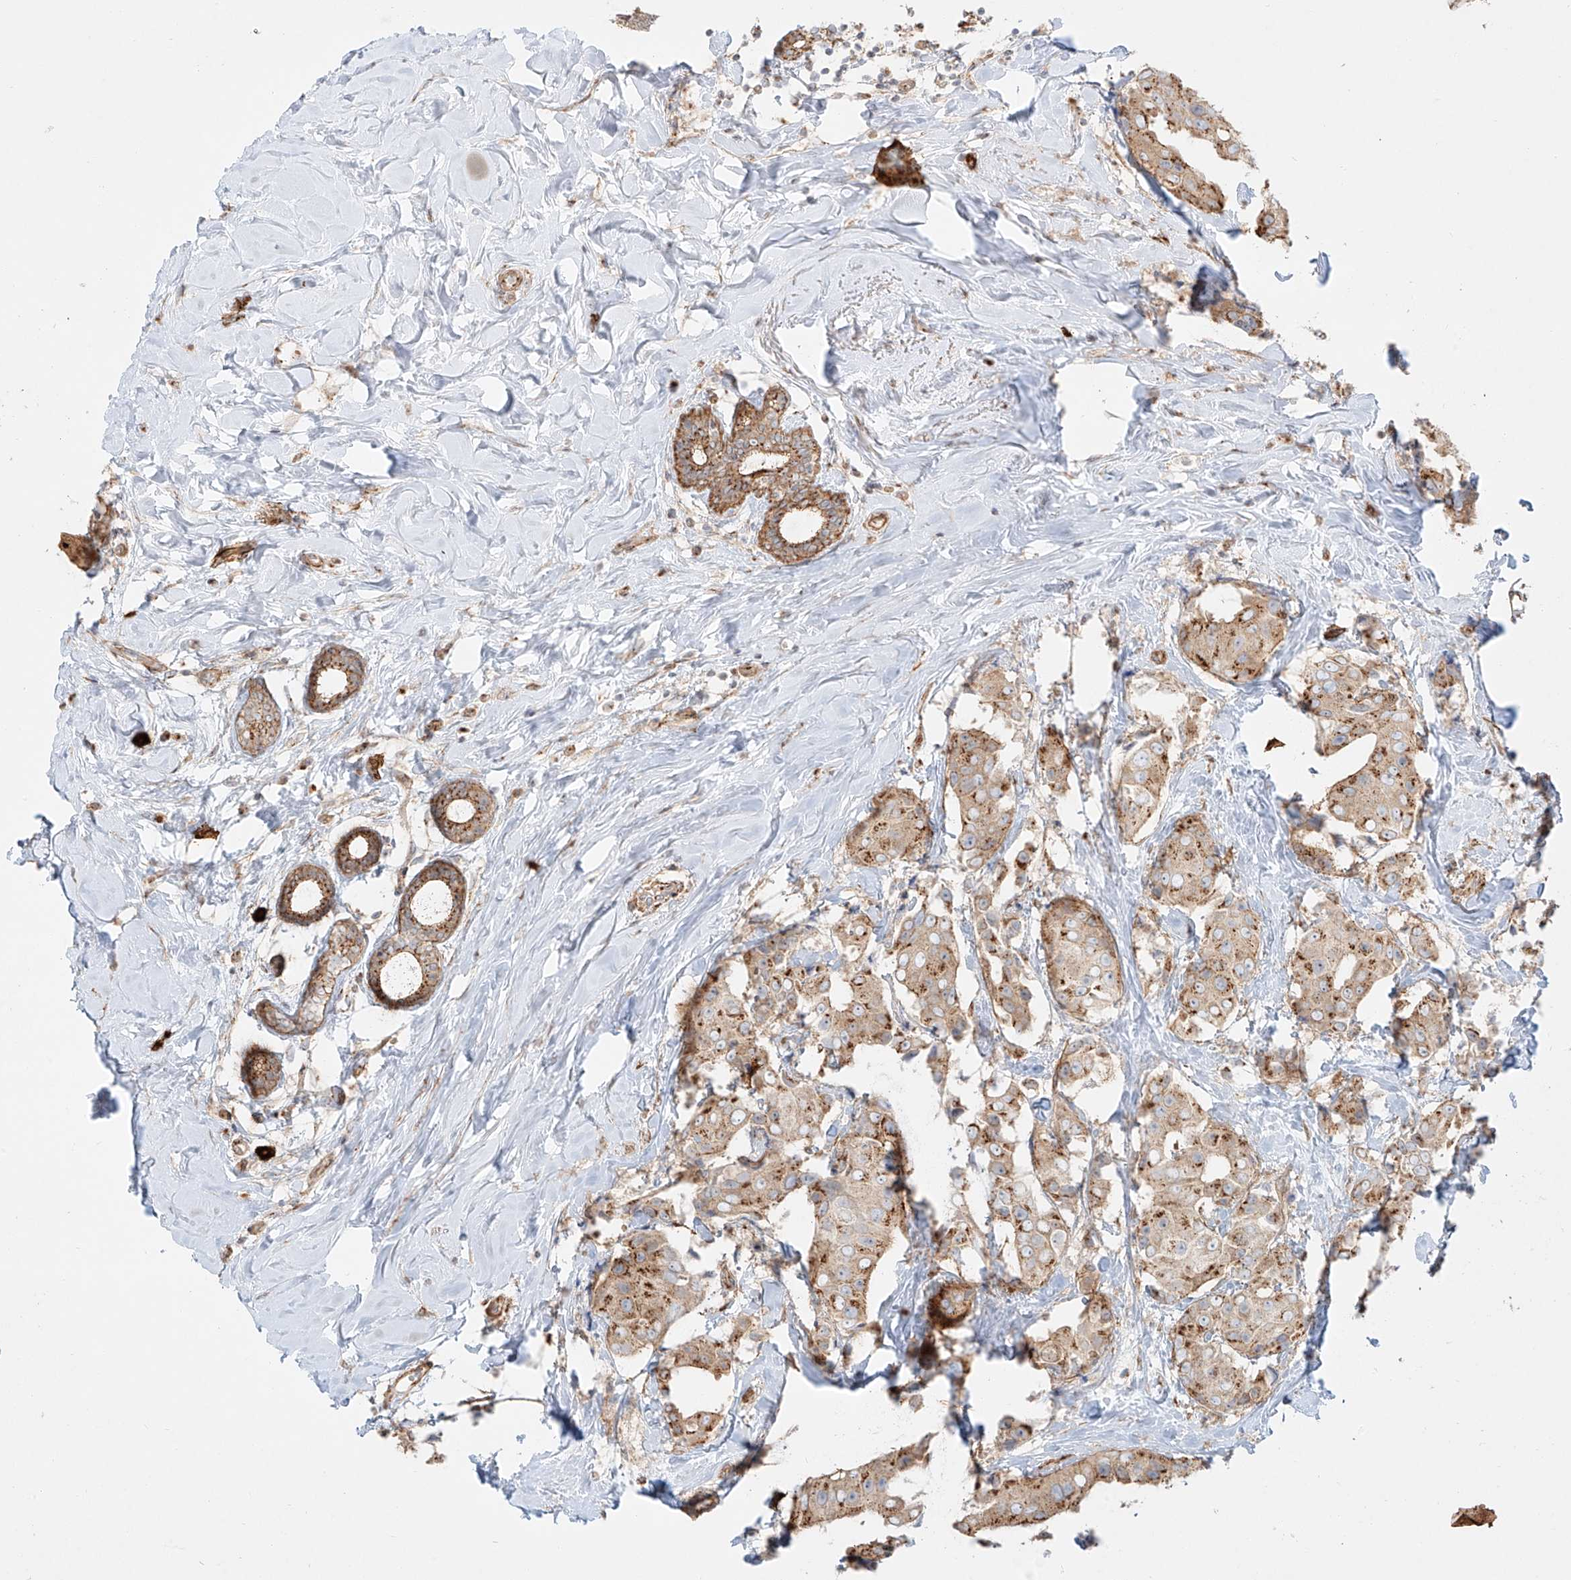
{"staining": {"intensity": "moderate", "quantity": ">75%", "location": "cytoplasmic/membranous"}, "tissue": "breast cancer", "cell_type": "Tumor cells", "image_type": "cancer", "snomed": [{"axis": "morphology", "description": "Normal tissue, NOS"}, {"axis": "morphology", "description": "Duct carcinoma"}, {"axis": "topography", "description": "Breast"}], "caption": "This is a photomicrograph of immunohistochemistry staining of breast cancer (invasive ductal carcinoma), which shows moderate staining in the cytoplasmic/membranous of tumor cells.", "gene": "ZNF287", "patient": {"sex": "female", "age": 39}}